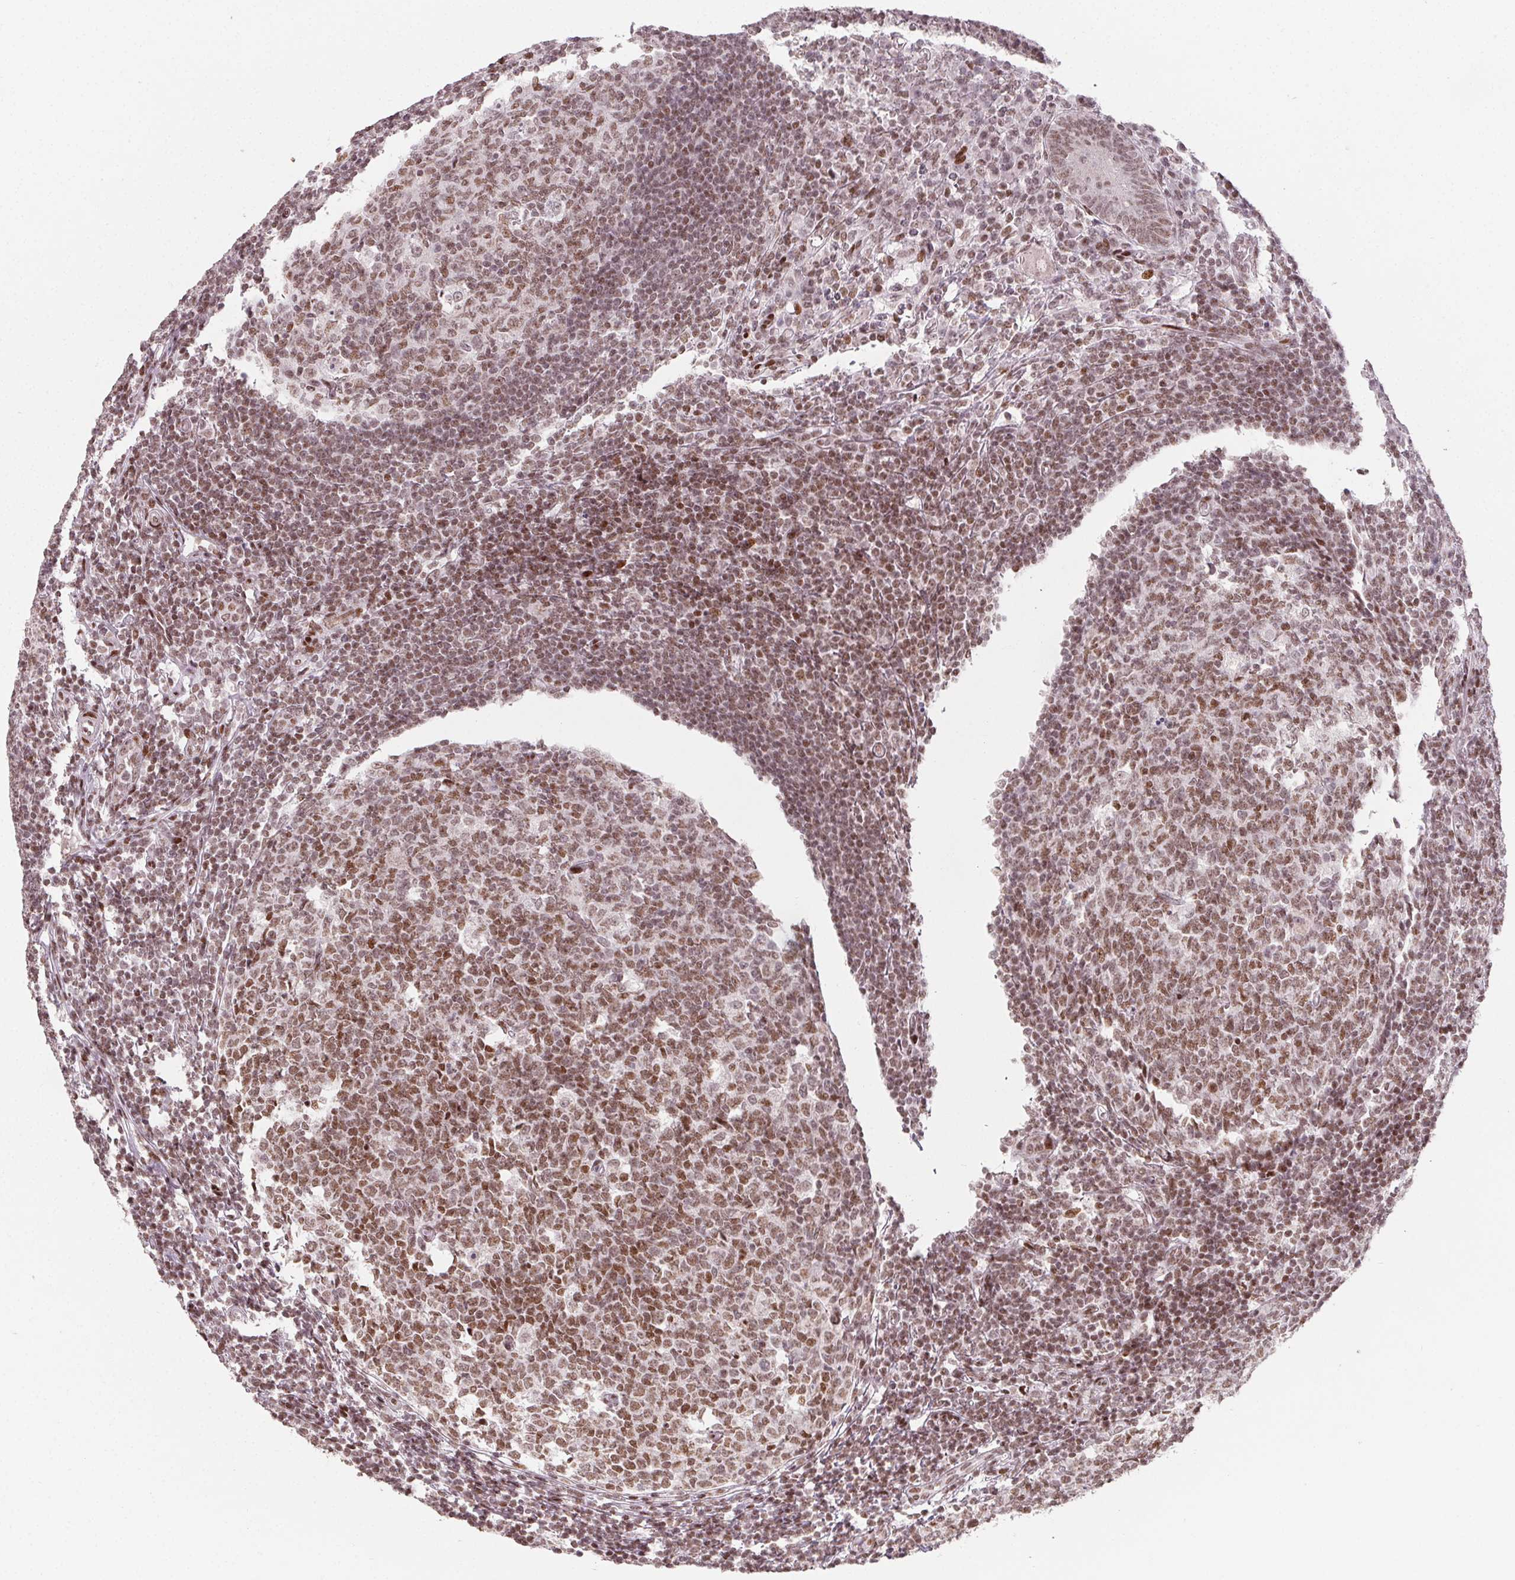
{"staining": {"intensity": "moderate", "quantity": ">75%", "location": "nuclear"}, "tissue": "appendix", "cell_type": "Glandular cells", "image_type": "normal", "snomed": [{"axis": "morphology", "description": "Normal tissue, NOS"}, {"axis": "topography", "description": "Appendix"}], "caption": "Moderate nuclear protein positivity is present in about >75% of glandular cells in appendix. (DAB IHC with brightfield microscopy, high magnification).", "gene": "KMT2A", "patient": {"sex": "male", "age": 18}}